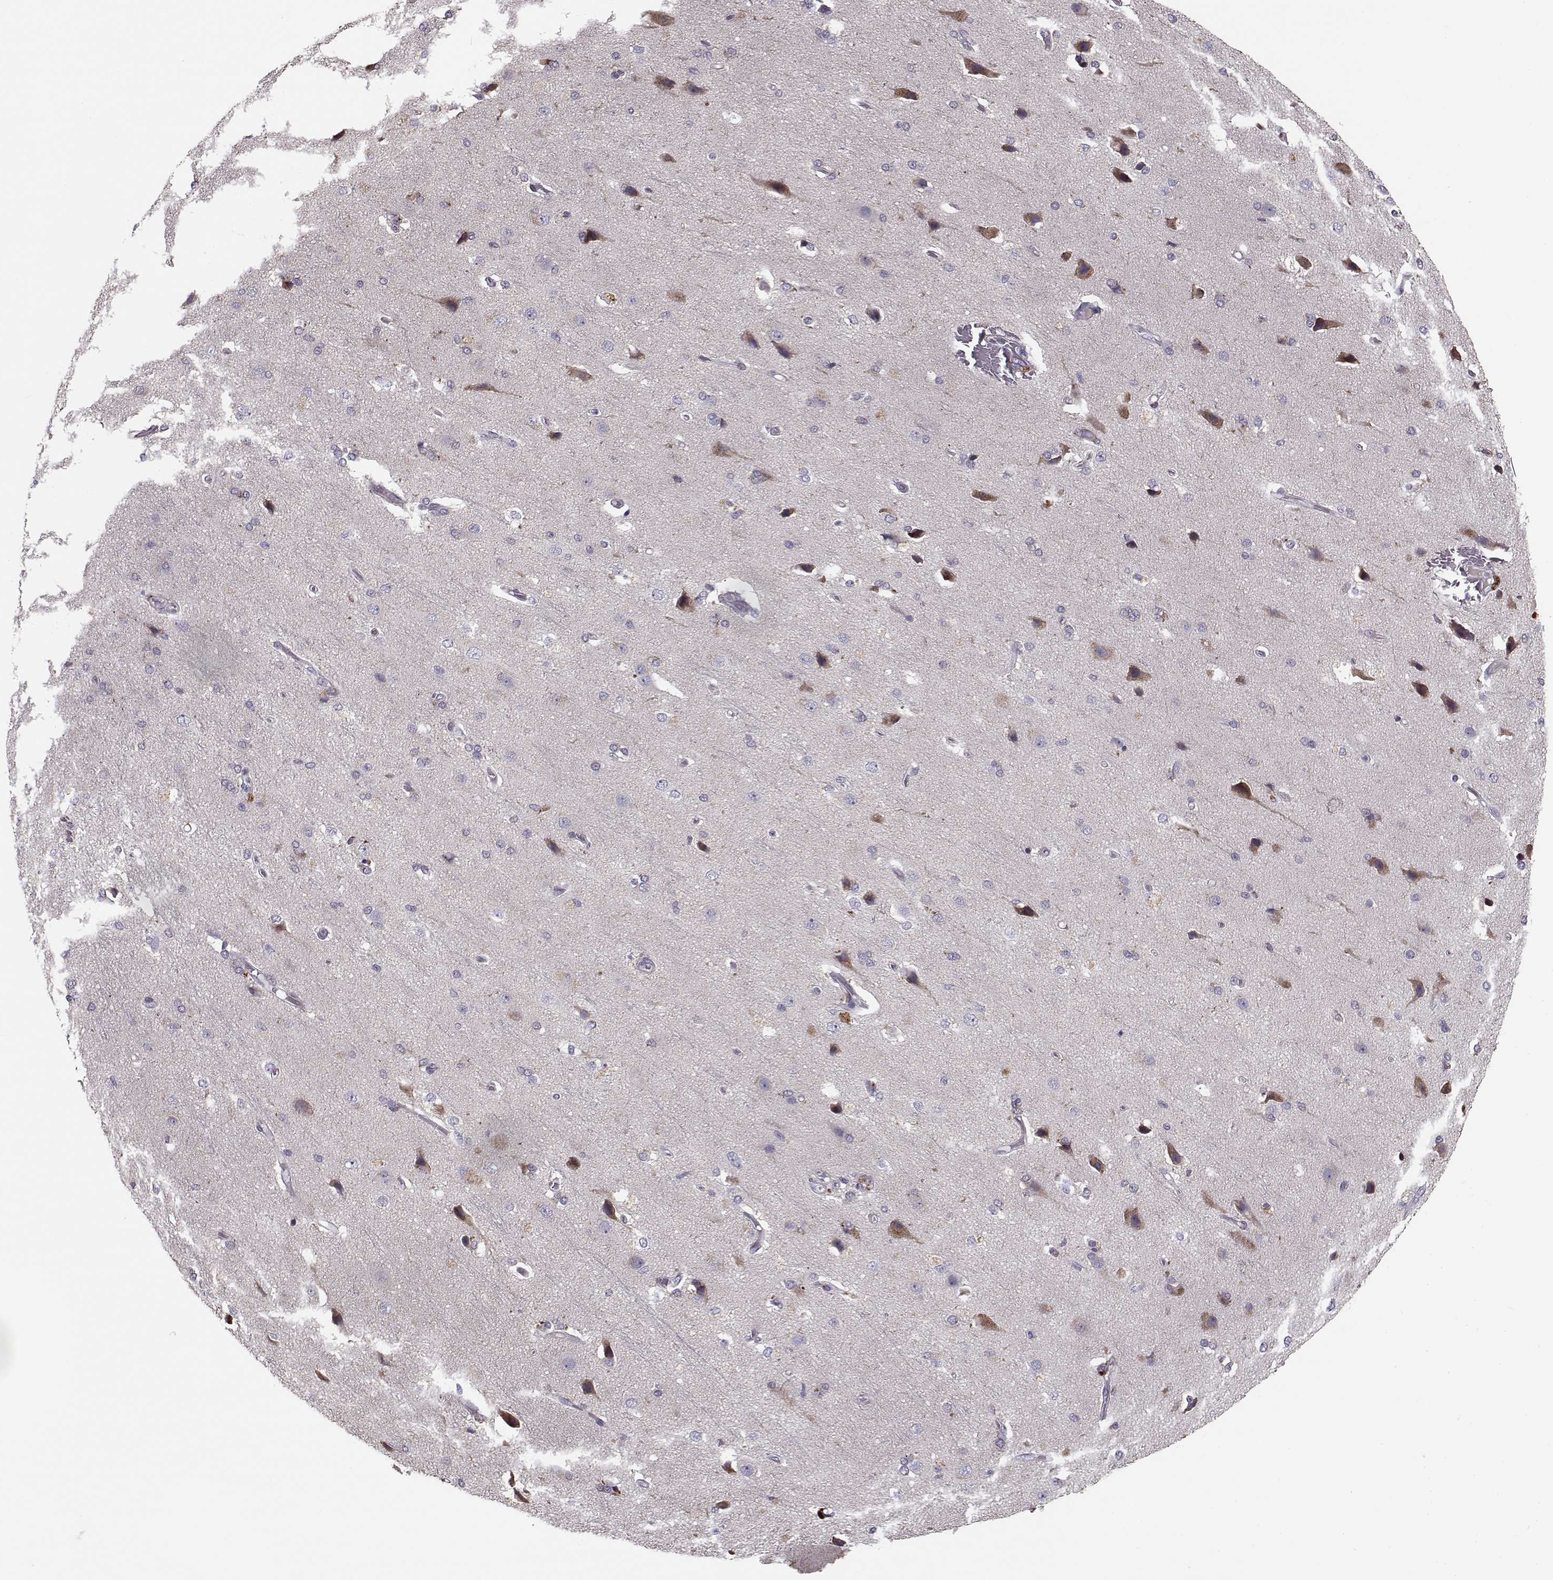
{"staining": {"intensity": "negative", "quantity": "none", "location": "none"}, "tissue": "cerebral cortex", "cell_type": "Endothelial cells", "image_type": "normal", "snomed": [{"axis": "morphology", "description": "Normal tissue, NOS"}, {"axis": "morphology", "description": "Glioma, malignant, High grade"}, {"axis": "topography", "description": "Cerebral cortex"}], "caption": "Human cerebral cortex stained for a protein using IHC displays no positivity in endothelial cells.", "gene": "ENTPD8", "patient": {"sex": "male", "age": 77}}